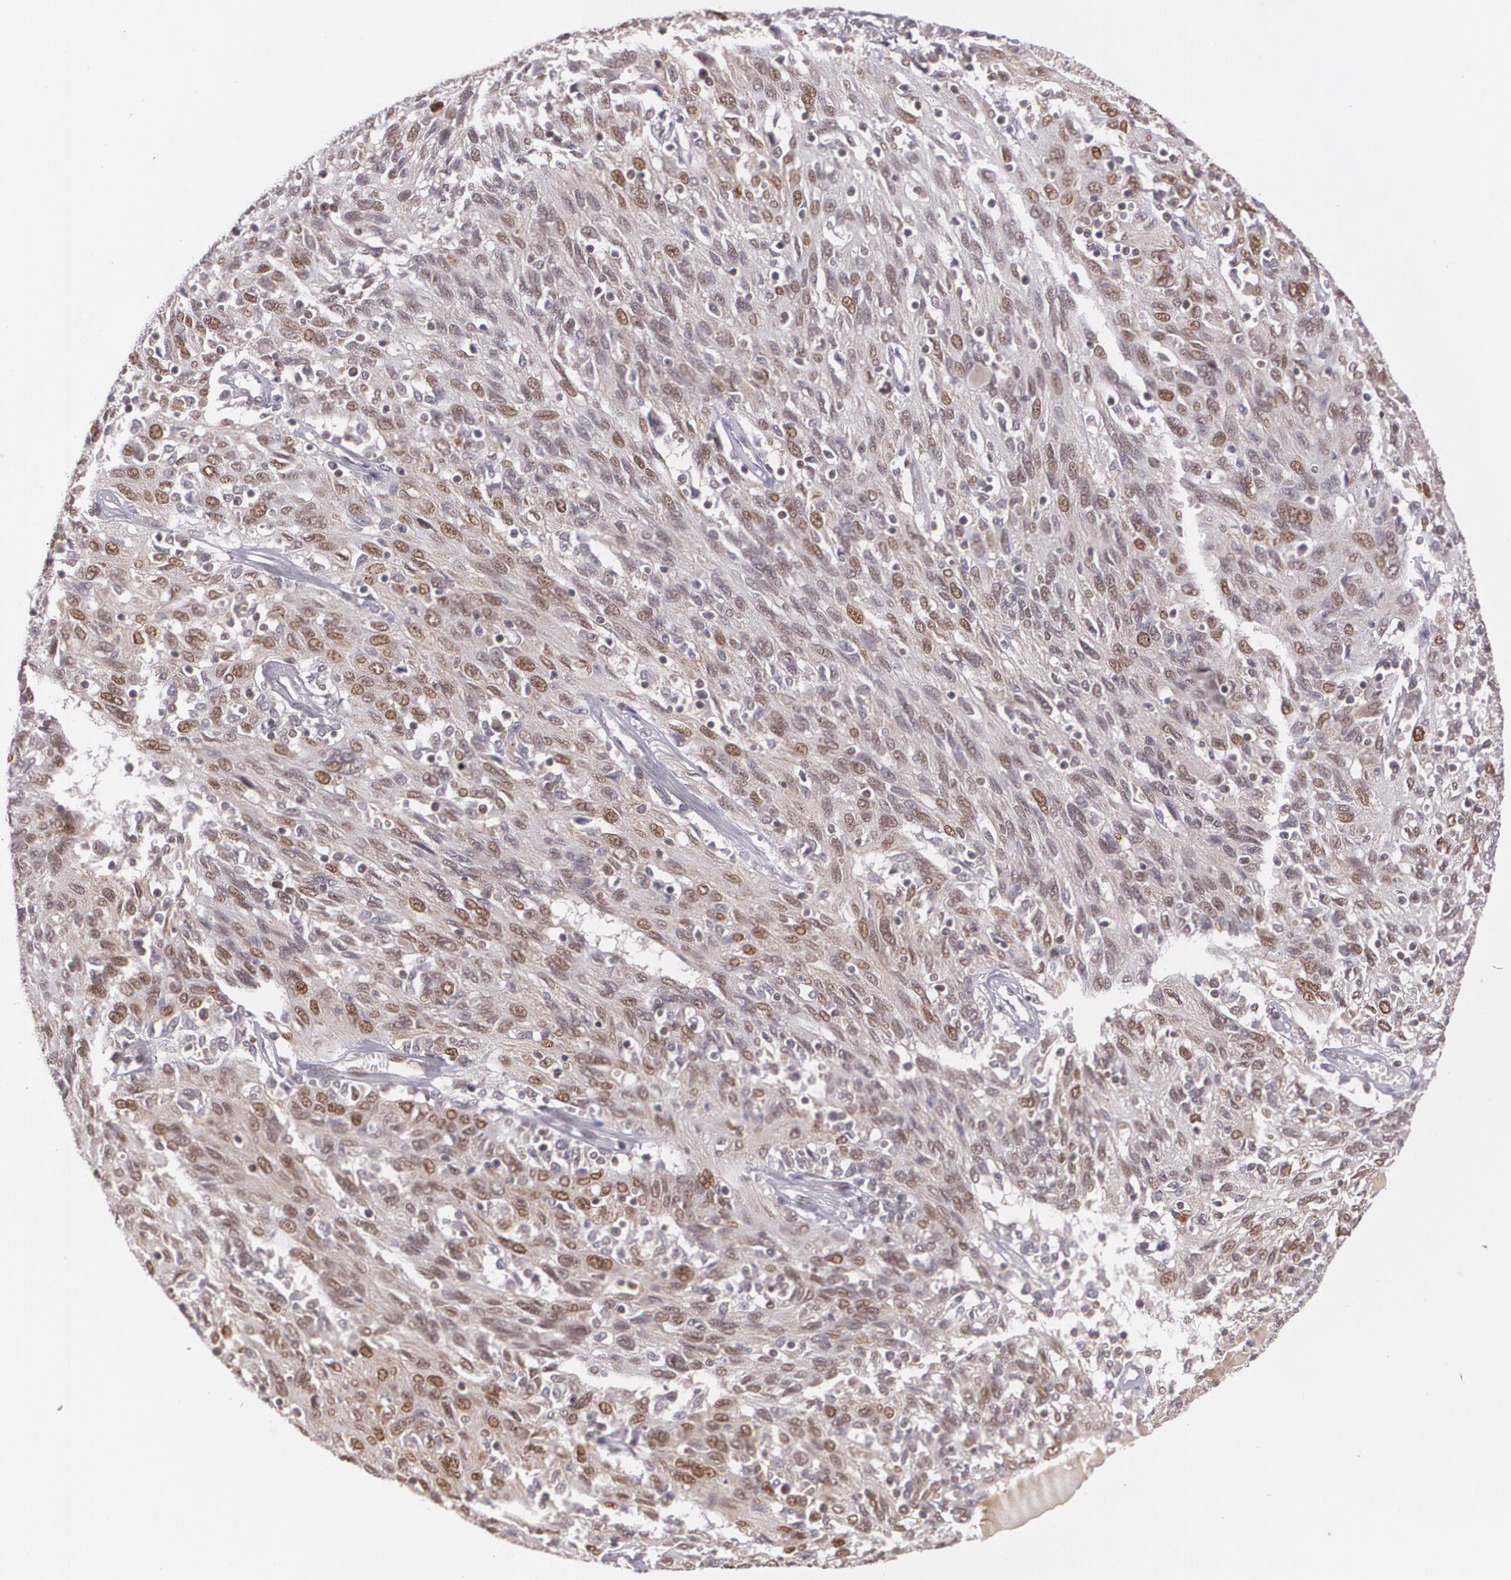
{"staining": {"intensity": "moderate", "quantity": "25%-75%", "location": "cytoplasmic/membranous,nuclear"}, "tissue": "ovarian cancer", "cell_type": "Tumor cells", "image_type": "cancer", "snomed": [{"axis": "morphology", "description": "Carcinoma, endometroid"}, {"axis": "topography", "description": "Ovary"}], "caption": "Protein staining displays moderate cytoplasmic/membranous and nuclear positivity in about 25%-75% of tumor cells in ovarian cancer. The protein of interest is shown in brown color, while the nuclei are stained blue.", "gene": "CUL2", "patient": {"sex": "female", "age": 50}}